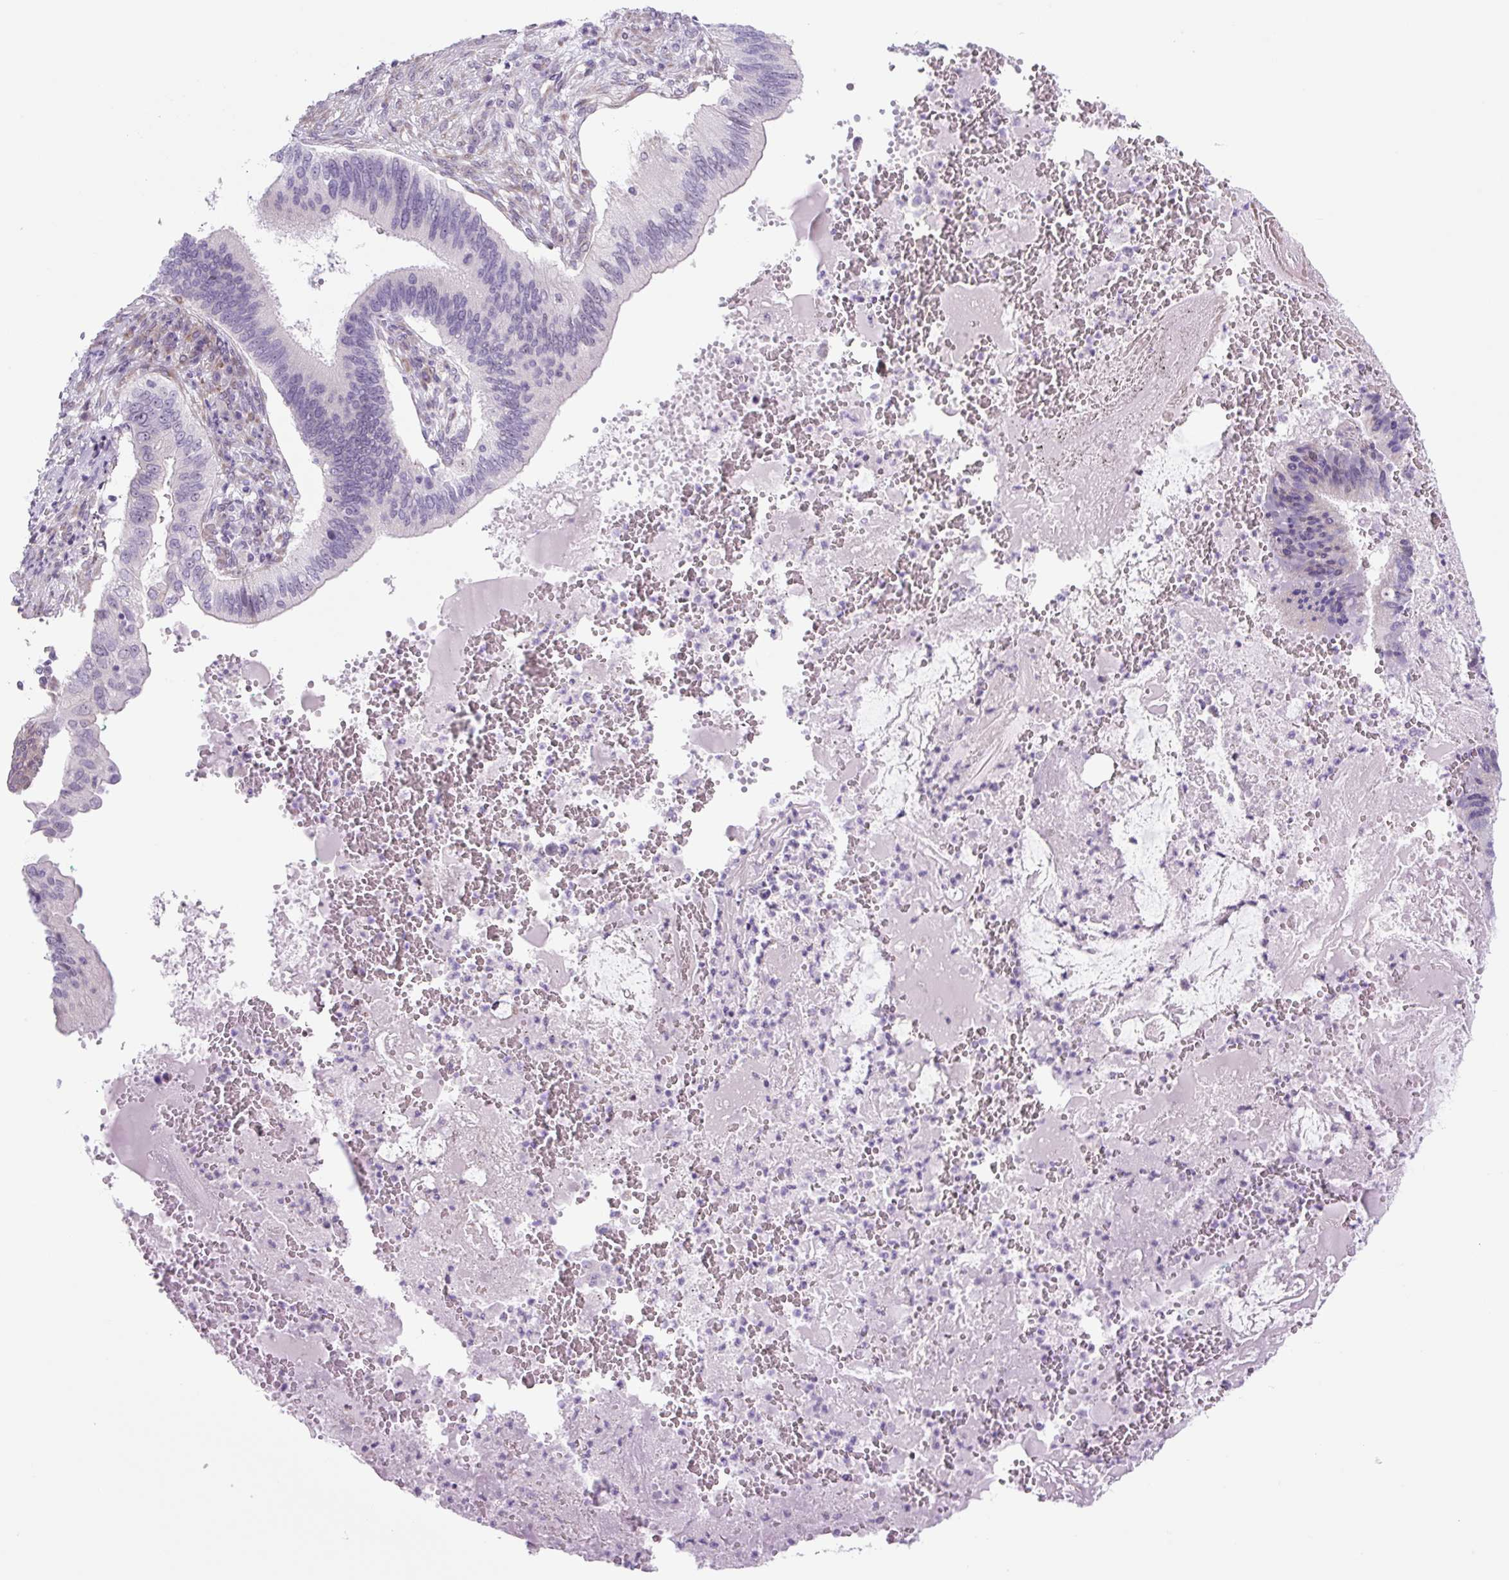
{"staining": {"intensity": "negative", "quantity": "none", "location": "none"}, "tissue": "cervical cancer", "cell_type": "Tumor cells", "image_type": "cancer", "snomed": [{"axis": "morphology", "description": "Adenocarcinoma, NOS"}, {"axis": "topography", "description": "Cervix"}], "caption": "A histopathology image of human adenocarcinoma (cervical) is negative for staining in tumor cells.", "gene": "RRS1", "patient": {"sex": "female", "age": 42}}